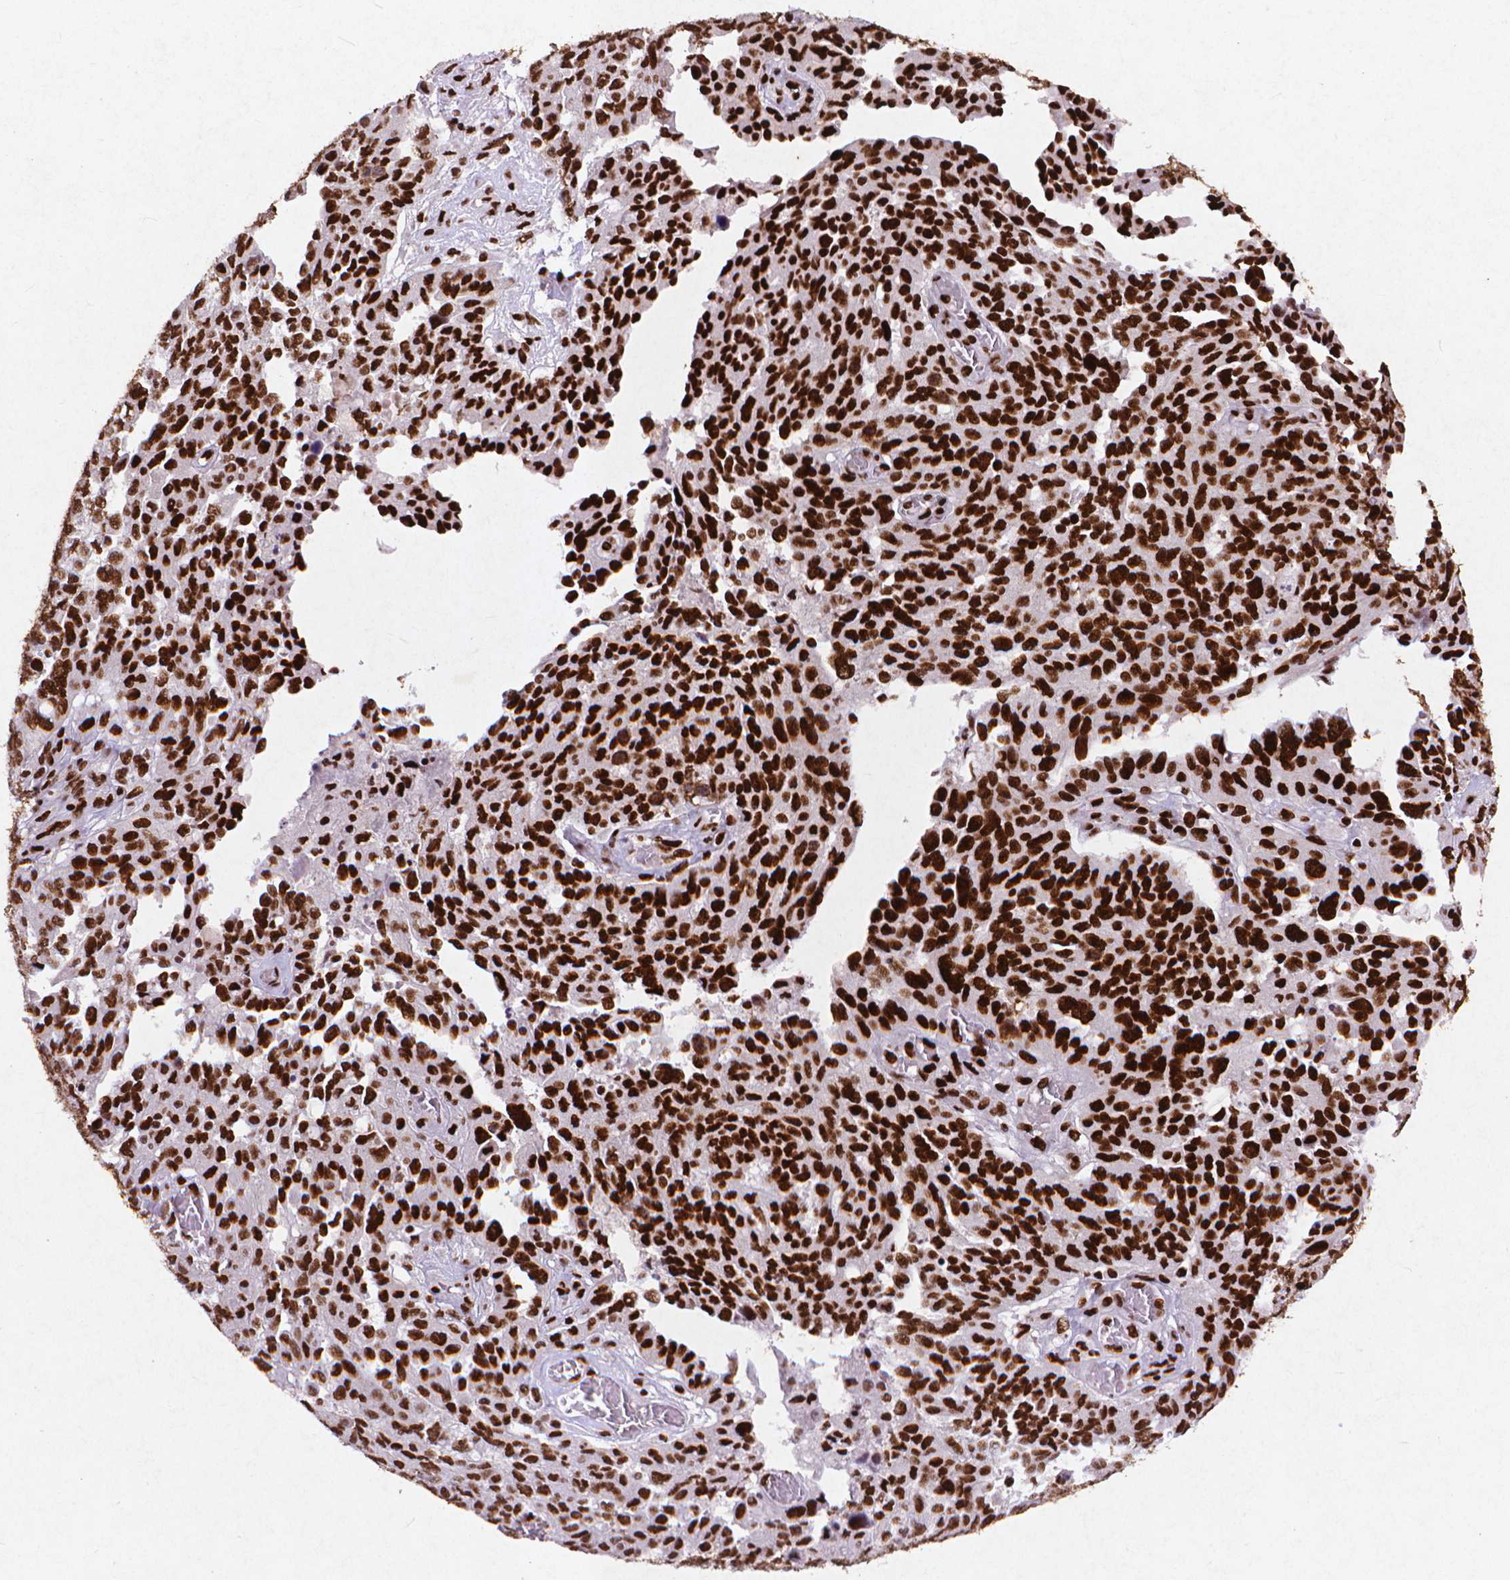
{"staining": {"intensity": "strong", "quantity": ">75%", "location": "nuclear"}, "tissue": "ovarian cancer", "cell_type": "Tumor cells", "image_type": "cancer", "snomed": [{"axis": "morphology", "description": "Cystadenocarcinoma, serous, NOS"}, {"axis": "topography", "description": "Ovary"}], "caption": "Ovarian serous cystadenocarcinoma tissue reveals strong nuclear staining in about >75% of tumor cells, visualized by immunohistochemistry.", "gene": "CITED2", "patient": {"sex": "female", "age": 67}}